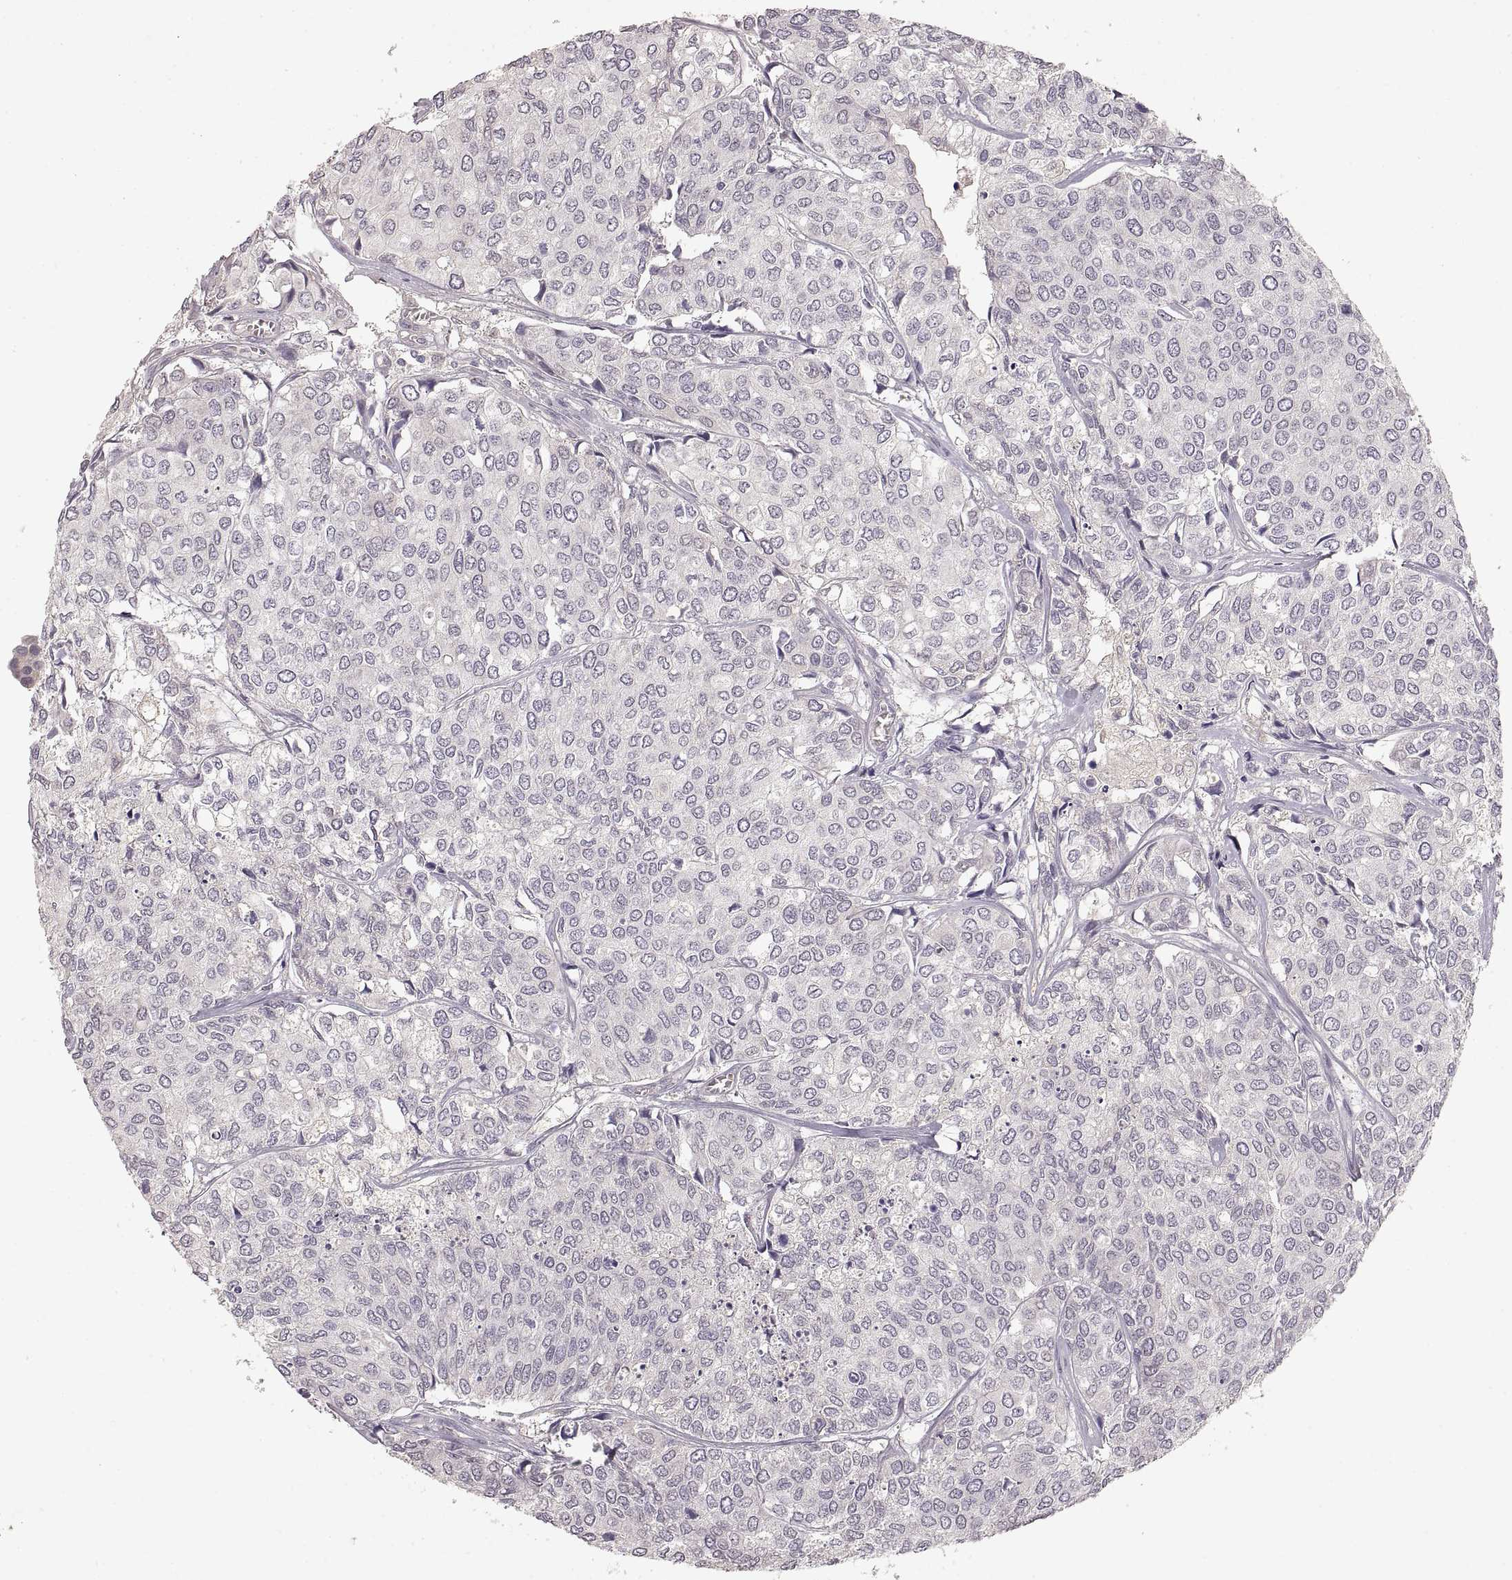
{"staining": {"intensity": "negative", "quantity": "none", "location": "none"}, "tissue": "urothelial cancer", "cell_type": "Tumor cells", "image_type": "cancer", "snomed": [{"axis": "morphology", "description": "Urothelial carcinoma, High grade"}, {"axis": "topography", "description": "Urinary bladder"}], "caption": "Tumor cells show no significant protein staining in high-grade urothelial carcinoma.", "gene": "LAMC2", "patient": {"sex": "male", "age": 73}}